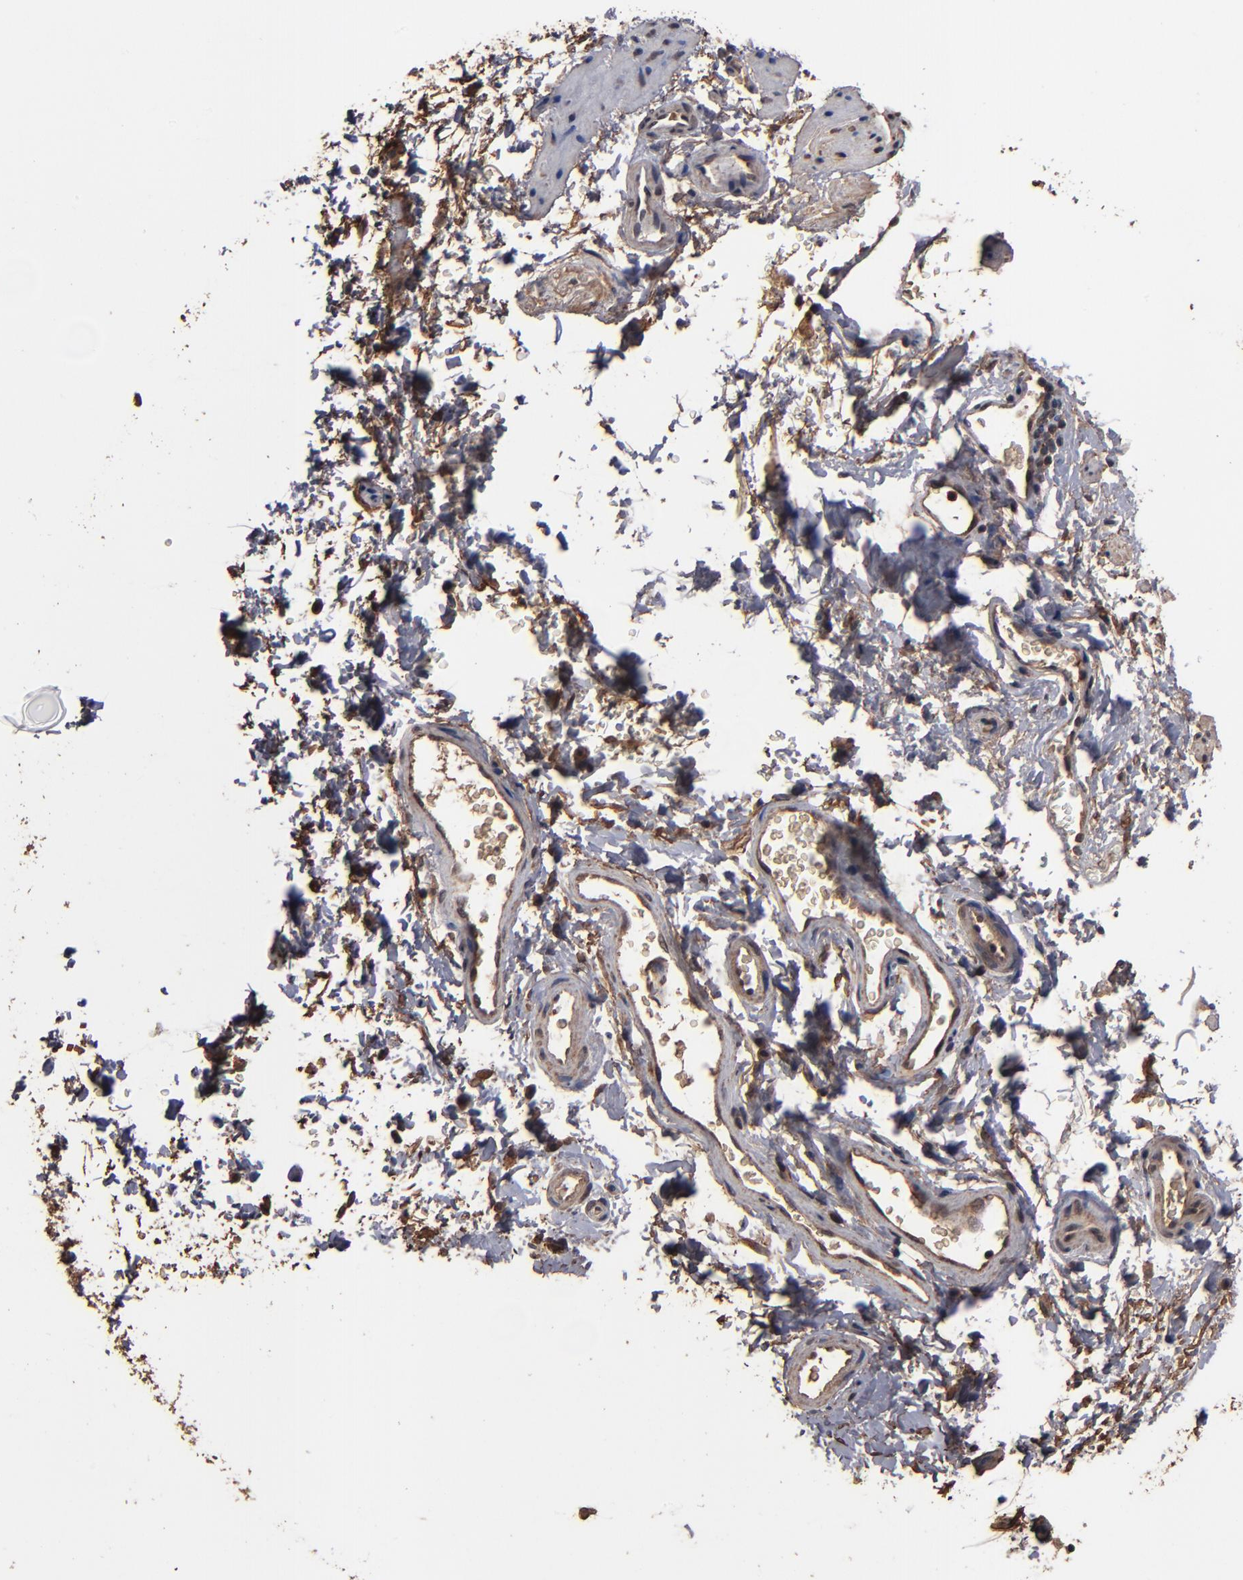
{"staining": {"intensity": "weak", "quantity": "25%-75%", "location": "cytoplasmic/membranous"}, "tissue": "esophagus", "cell_type": "Squamous epithelial cells", "image_type": "normal", "snomed": [{"axis": "morphology", "description": "Normal tissue, NOS"}, {"axis": "topography", "description": "Esophagus"}], "caption": "Immunohistochemistry histopathology image of normal esophagus stained for a protein (brown), which reveals low levels of weak cytoplasmic/membranous positivity in about 25%-75% of squamous epithelial cells.", "gene": "NXF2B", "patient": {"sex": "female", "age": 61}}